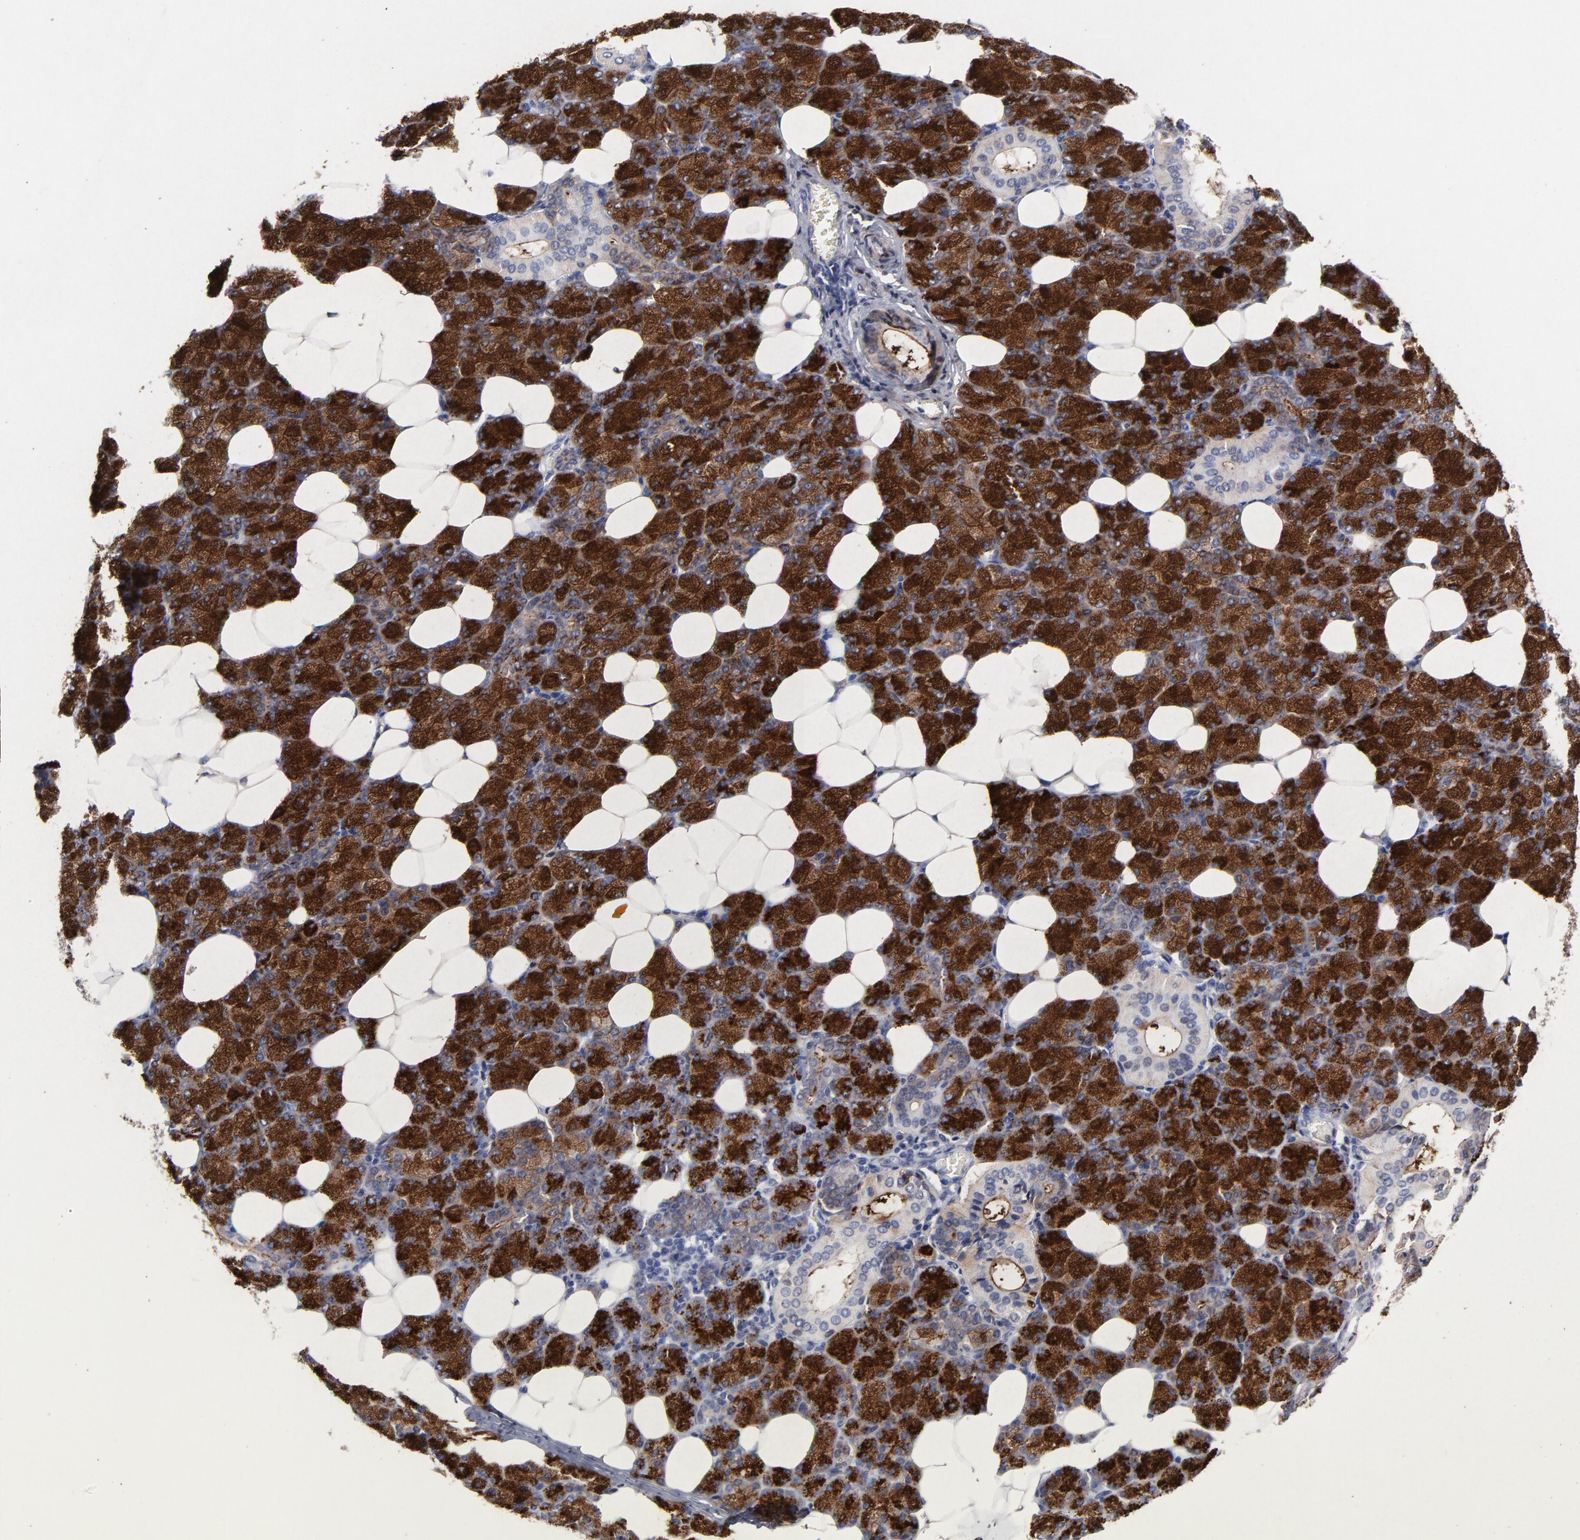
{"staining": {"intensity": "strong", "quantity": "25%-75%", "location": "cytoplasmic/membranous"}, "tissue": "salivary gland", "cell_type": "Glandular cells", "image_type": "normal", "snomed": [{"axis": "morphology", "description": "Normal tissue, NOS"}, {"axis": "topography", "description": "Lymph node"}, {"axis": "topography", "description": "Salivary gland"}], "caption": "High-magnification brightfield microscopy of normal salivary gland stained with DAB (3,3'-diaminobenzidine) (brown) and counterstained with hematoxylin (blue). glandular cells exhibit strong cytoplasmic/membranous staining is appreciated in approximately25%-75% of cells. The protein of interest is shown in brown color, while the nuclei are stained blue.", "gene": "CXADR", "patient": {"sex": "male", "age": 8}}